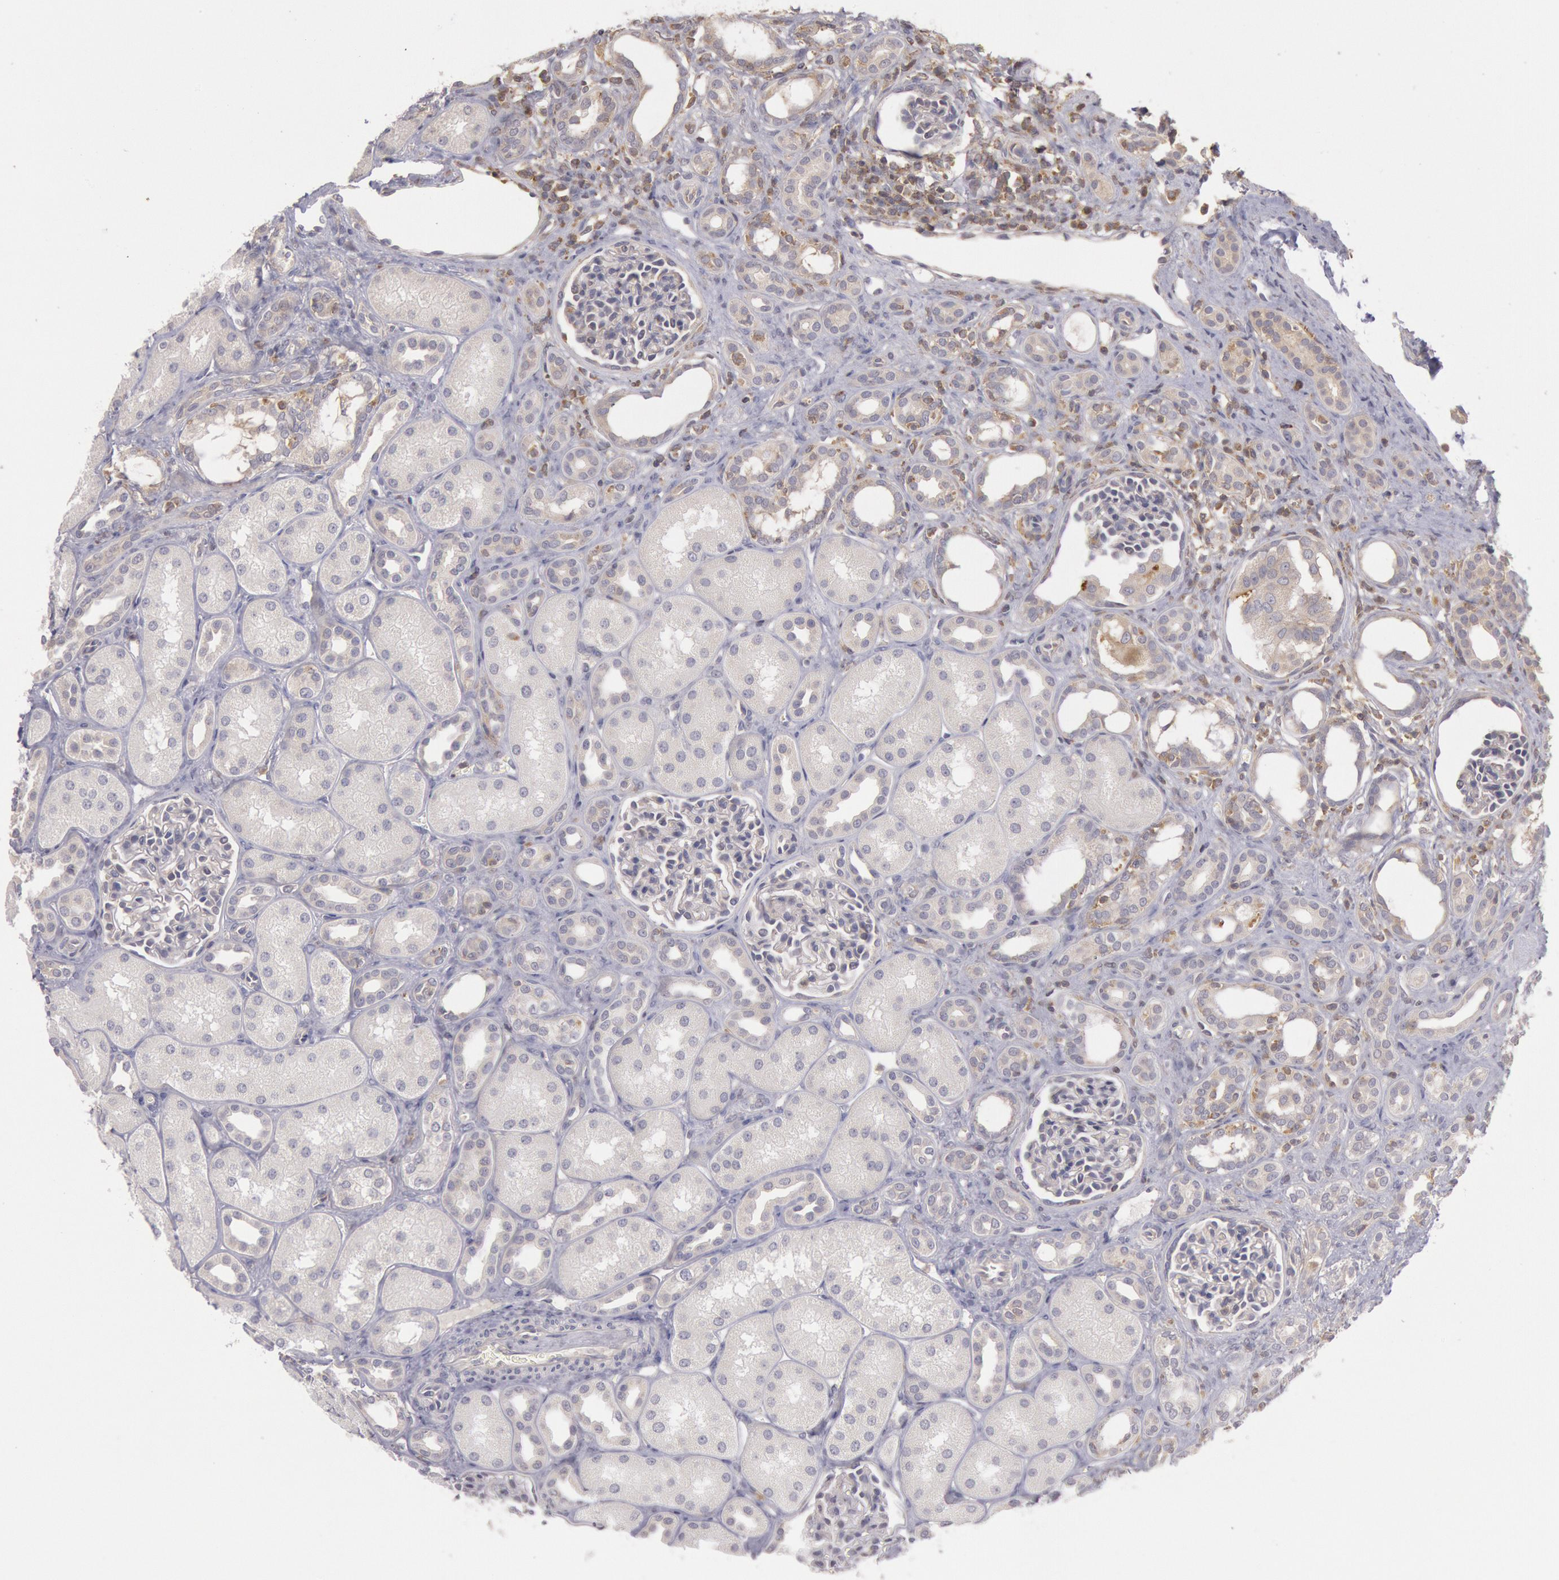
{"staining": {"intensity": "negative", "quantity": "none", "location": "none"}, "tissue": "kidney", "cell_type": "Cells in glomeruli", "image_type": "normal", "snomed": [{"axis": "morphology", "description": "Normal tissue, NOS"}, {"axis": "topography", "description": "Kidney"}], "caption": "Cells in glomeruli are negative for brown protein staining in normal kidney. (DAB IHC, high magnification).", "gene": "PIK3R1", "patient": {"sex": "male", "age": 7}}